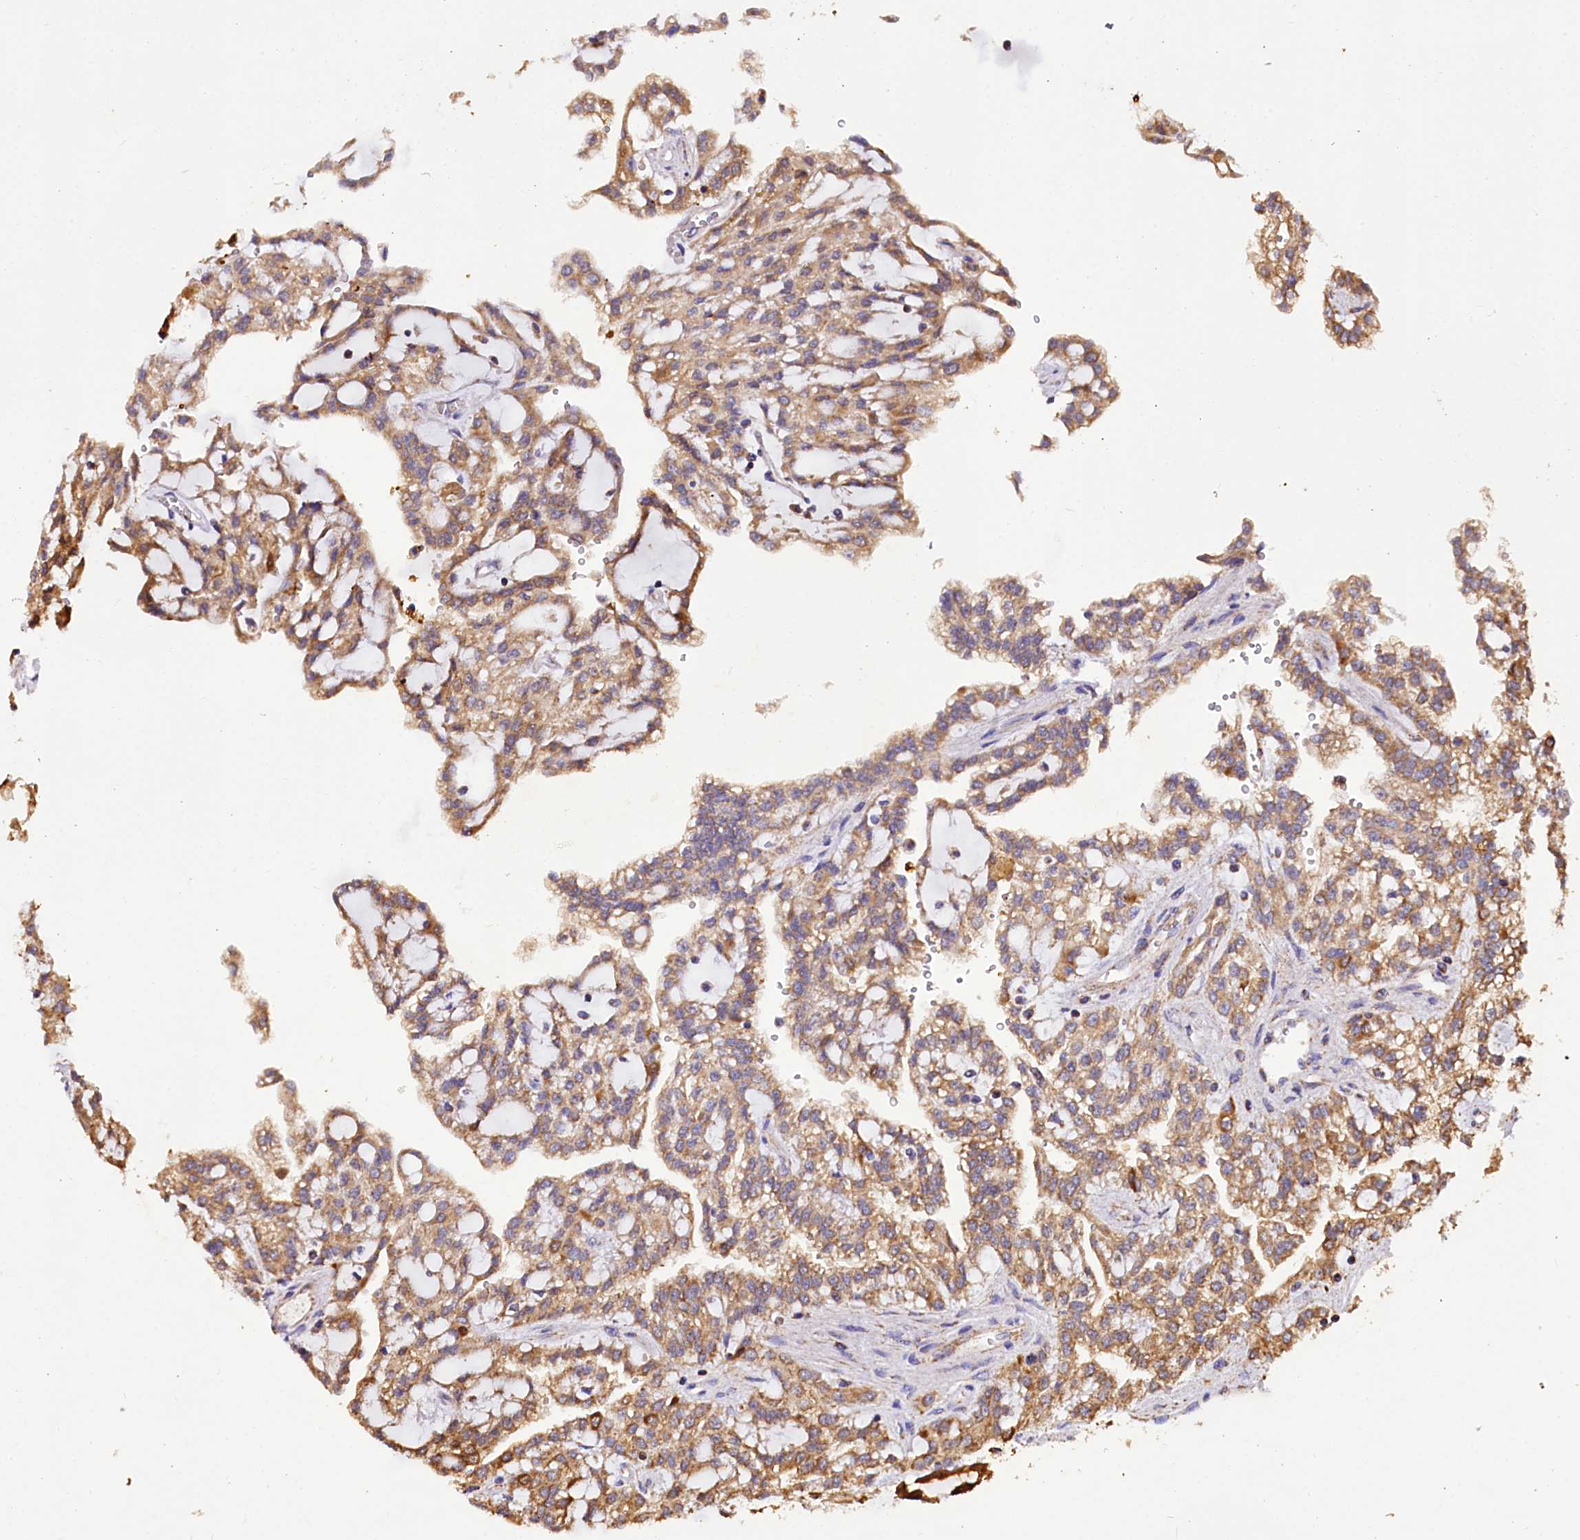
{"staining": {"intensity": "moderate", "quantity": ">75%", "location": "cytoplasmic/membranous"}, "tissue": "renal cancer", "cell_type": "Tumor cells", "image_type": "cancer", "snomed": [{"axis": "morphology", "description": "Adenocarcinoma, NOS"}, {"axis": "topography", "description": "Kidney"}], "caption": "Protein positivity by immunohistochemistry reveals moderate cytoplasmic/membranous positivity in about >75% of tumor cells in renal cancer (adenocarcinoma).", "gene": "TASOR2", "patient": {"sex": "male", "age": 63}}